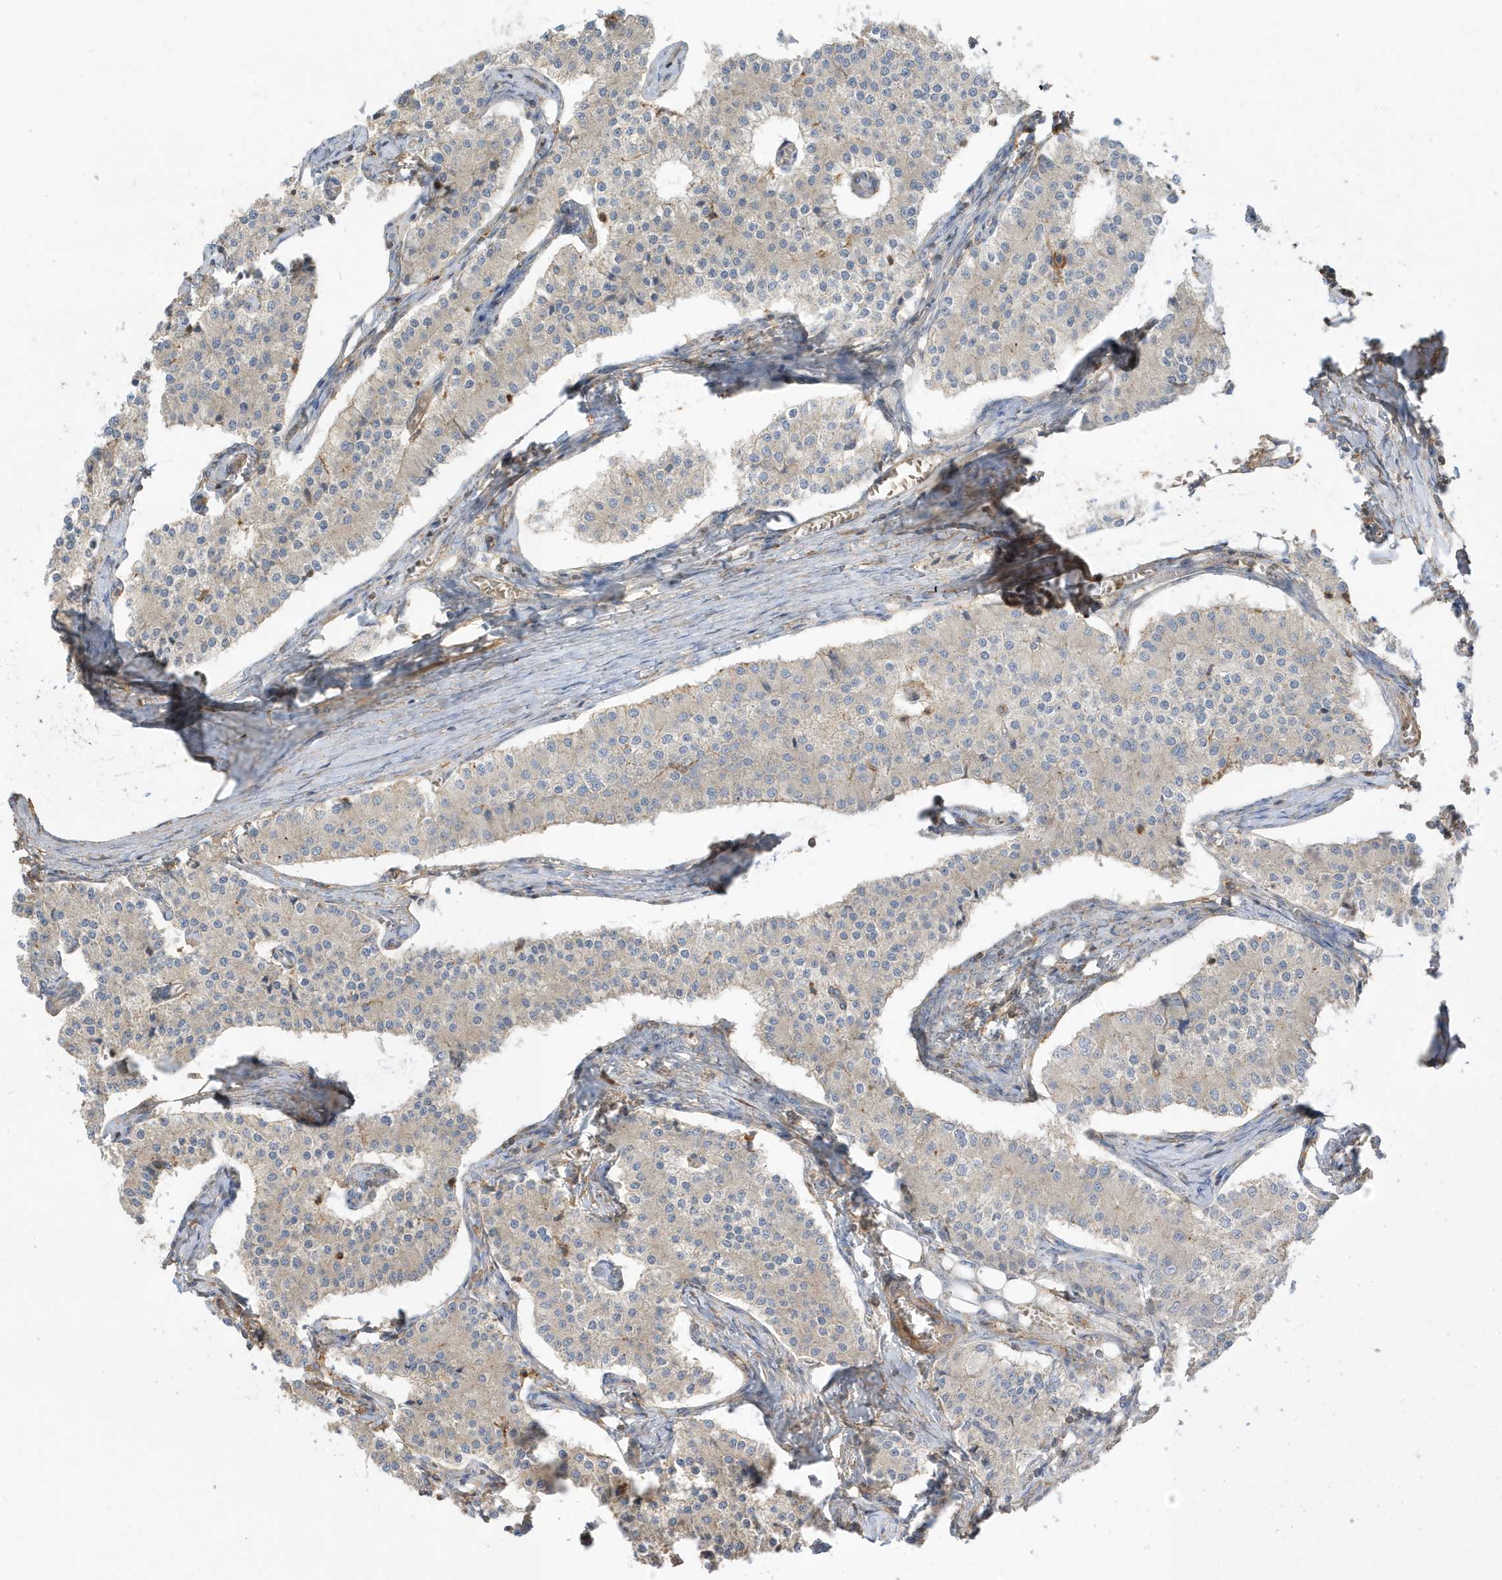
{"staining": {"intensity": "negative", "quantity": "none", "location": "none"}, "tissue": "carcinoid", "cell_type": "Tumor cells", "image_type": "cancer", "snomed": [{"axis": "morphology", "description": "Carcinoid, malignant, NOS"}, {"axis": "topography", "description": "Colon"}], "caption": "Immunohistochemical staining of human malignant carcinoid demonstrates no significant expression in tumor cells. (DAB (3,3'-diaminobenzidine) immunohistochemistry (IHC) visualized using brightfield microscopy, high magnification).", "gene": "ZBTB8A", "patient": {"sex": "female", "age": 52}}